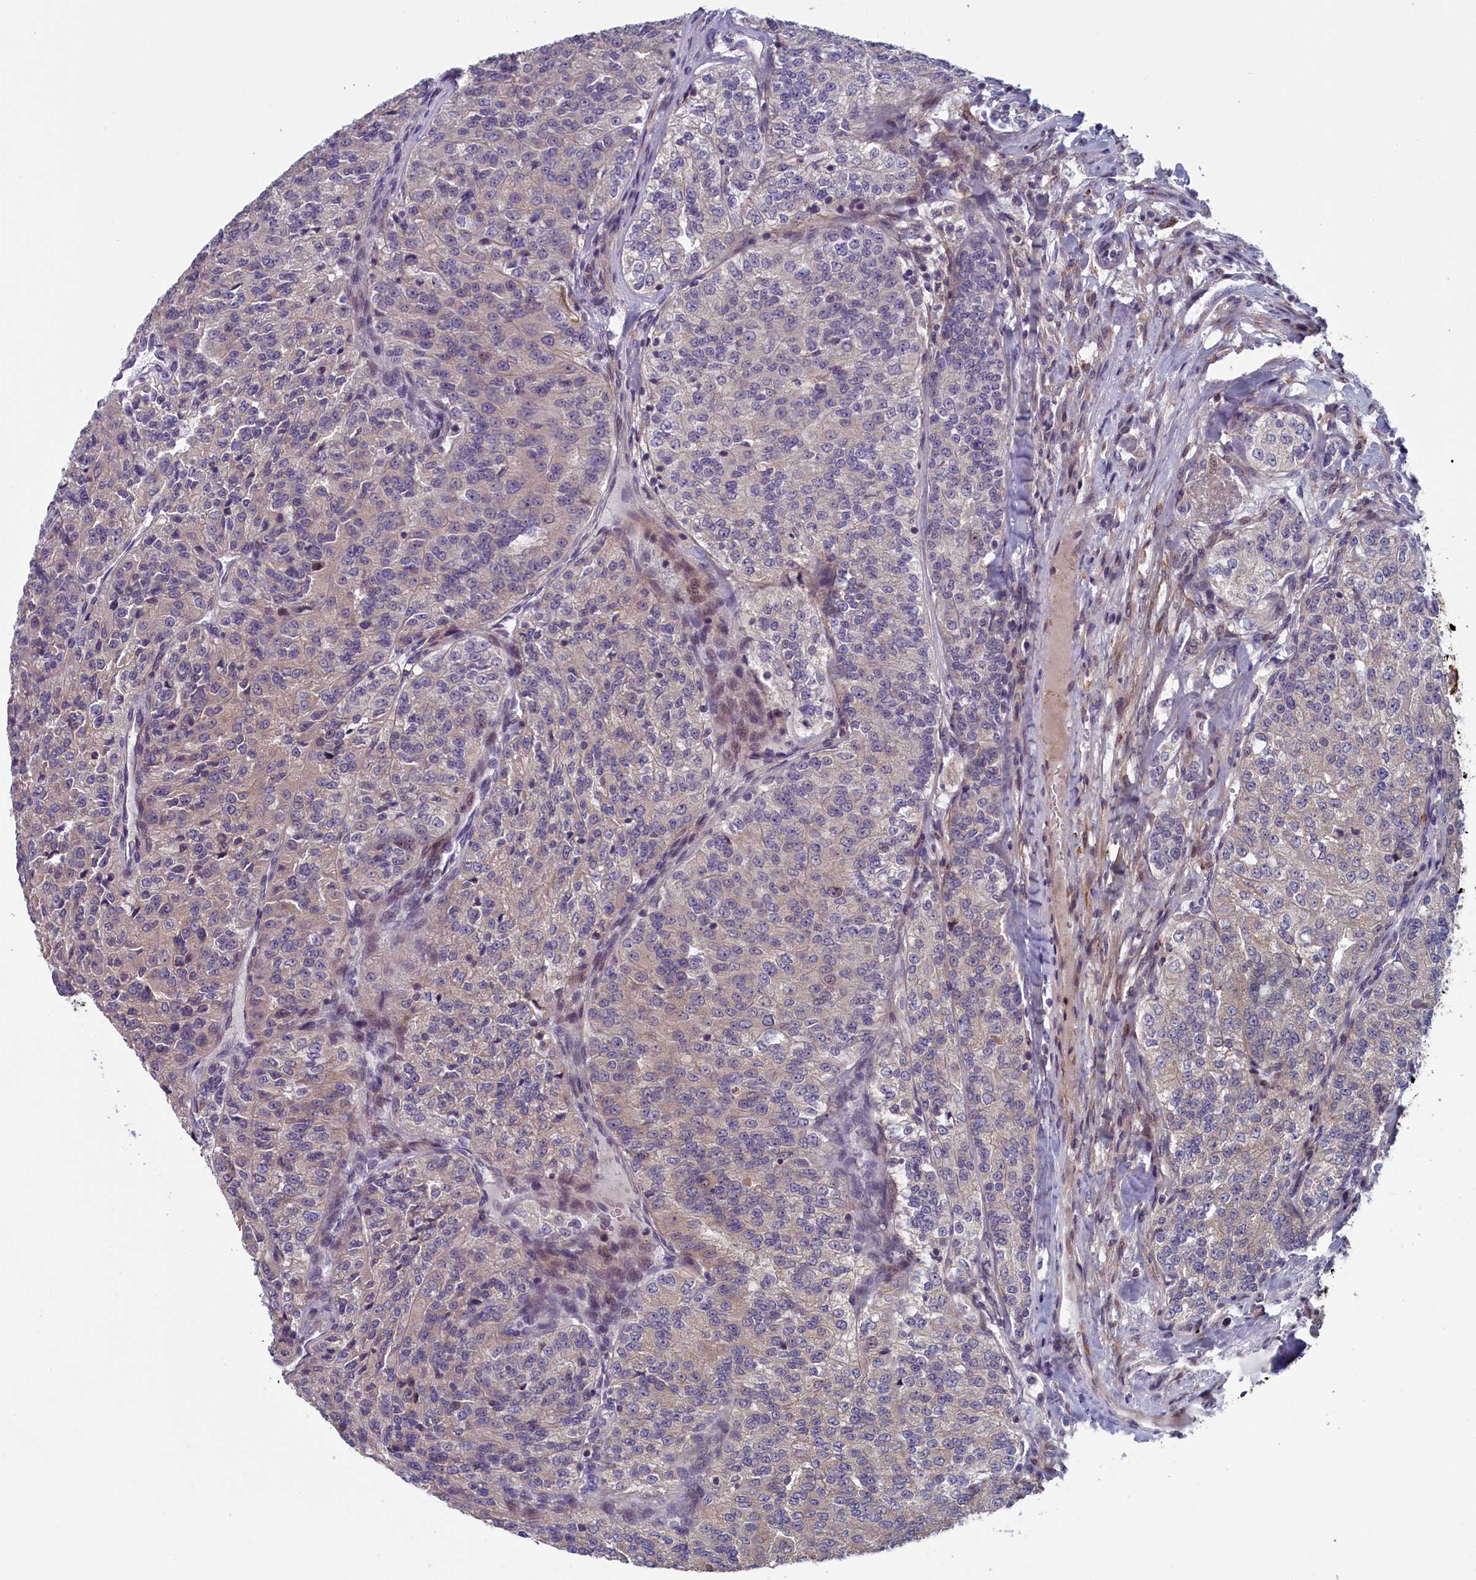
{"staining": {"intensity": "negative", "quantity": "none", "location": "none"}, "tissue": "renal cancer", "cell_type": "Tumor cells", "image_type": "cancer", "snomed": [{"axis": "morphology", "description": "Adenocarcinoma, NOS"}, {"axis": "topography", "description": "Kidney"}], "caption": "The micrograph shows no significant expression in tumor cells of renal cancer (adenocarcinoma).", "gene": "ANKRD39", "patient": {"sex": "female", "age": 63}}